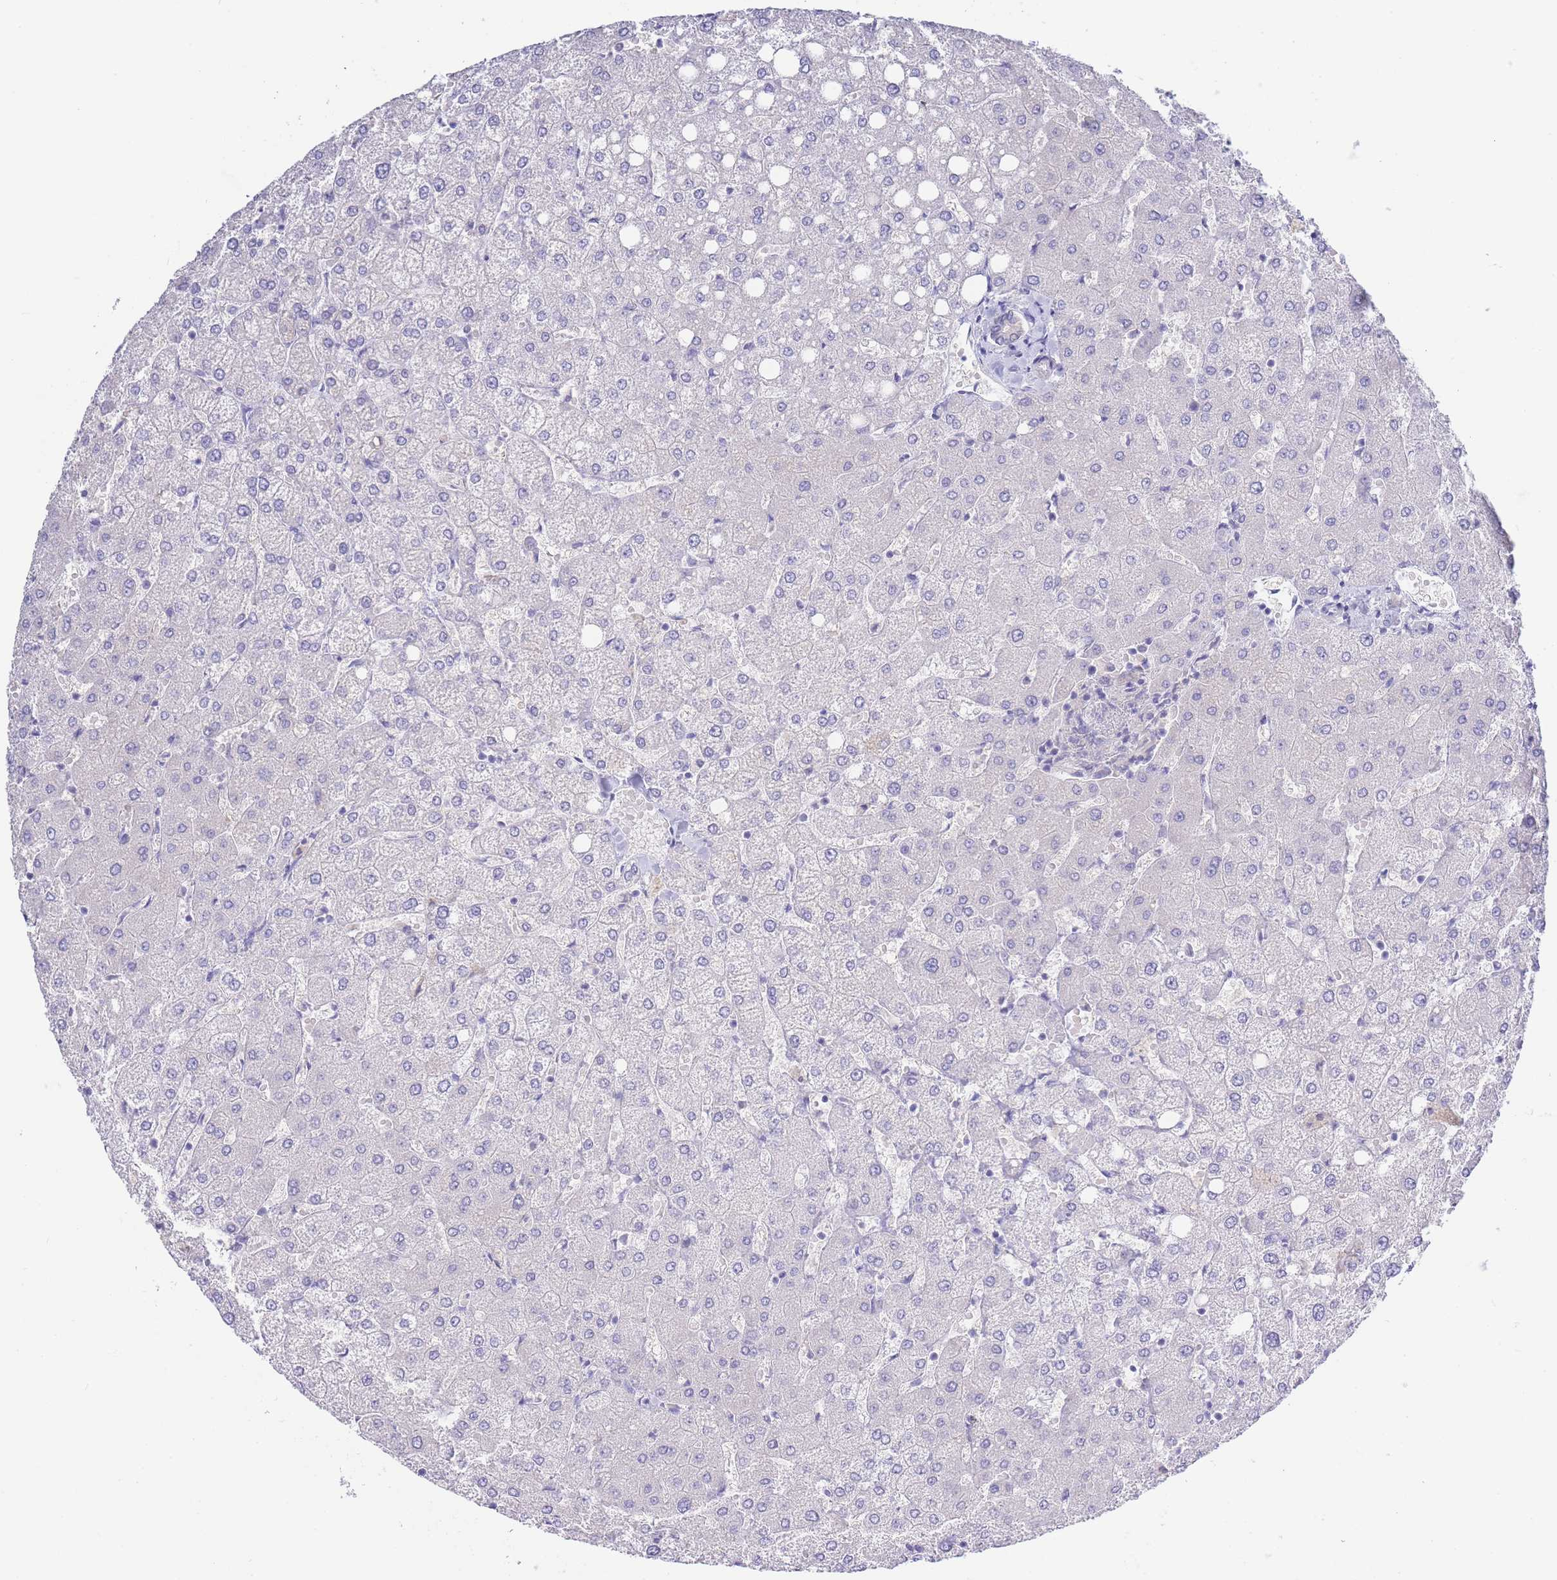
{"staining": {"intensity": "negative", "quantity": "none", "location": "none"}, "tissue": "liver", "cell_type": "Cholangiocytes", "image_type": "normal", "snomed": [{"axis": "morphology", "description": "Normal tissue, NOS"}, {"axis": "topography", "description": "Liver"}], "caption": "DAB immunohistochemical staining of normal human liver reveals no significant positivity in cholangiocytes. (Brightfield microscopy of DAB (3,3'-diaminobenzidine) immunohistochemistry (IHC) at high magnification).", "gene": "CD37", "patient": {"sex": "female", "age": 54}}